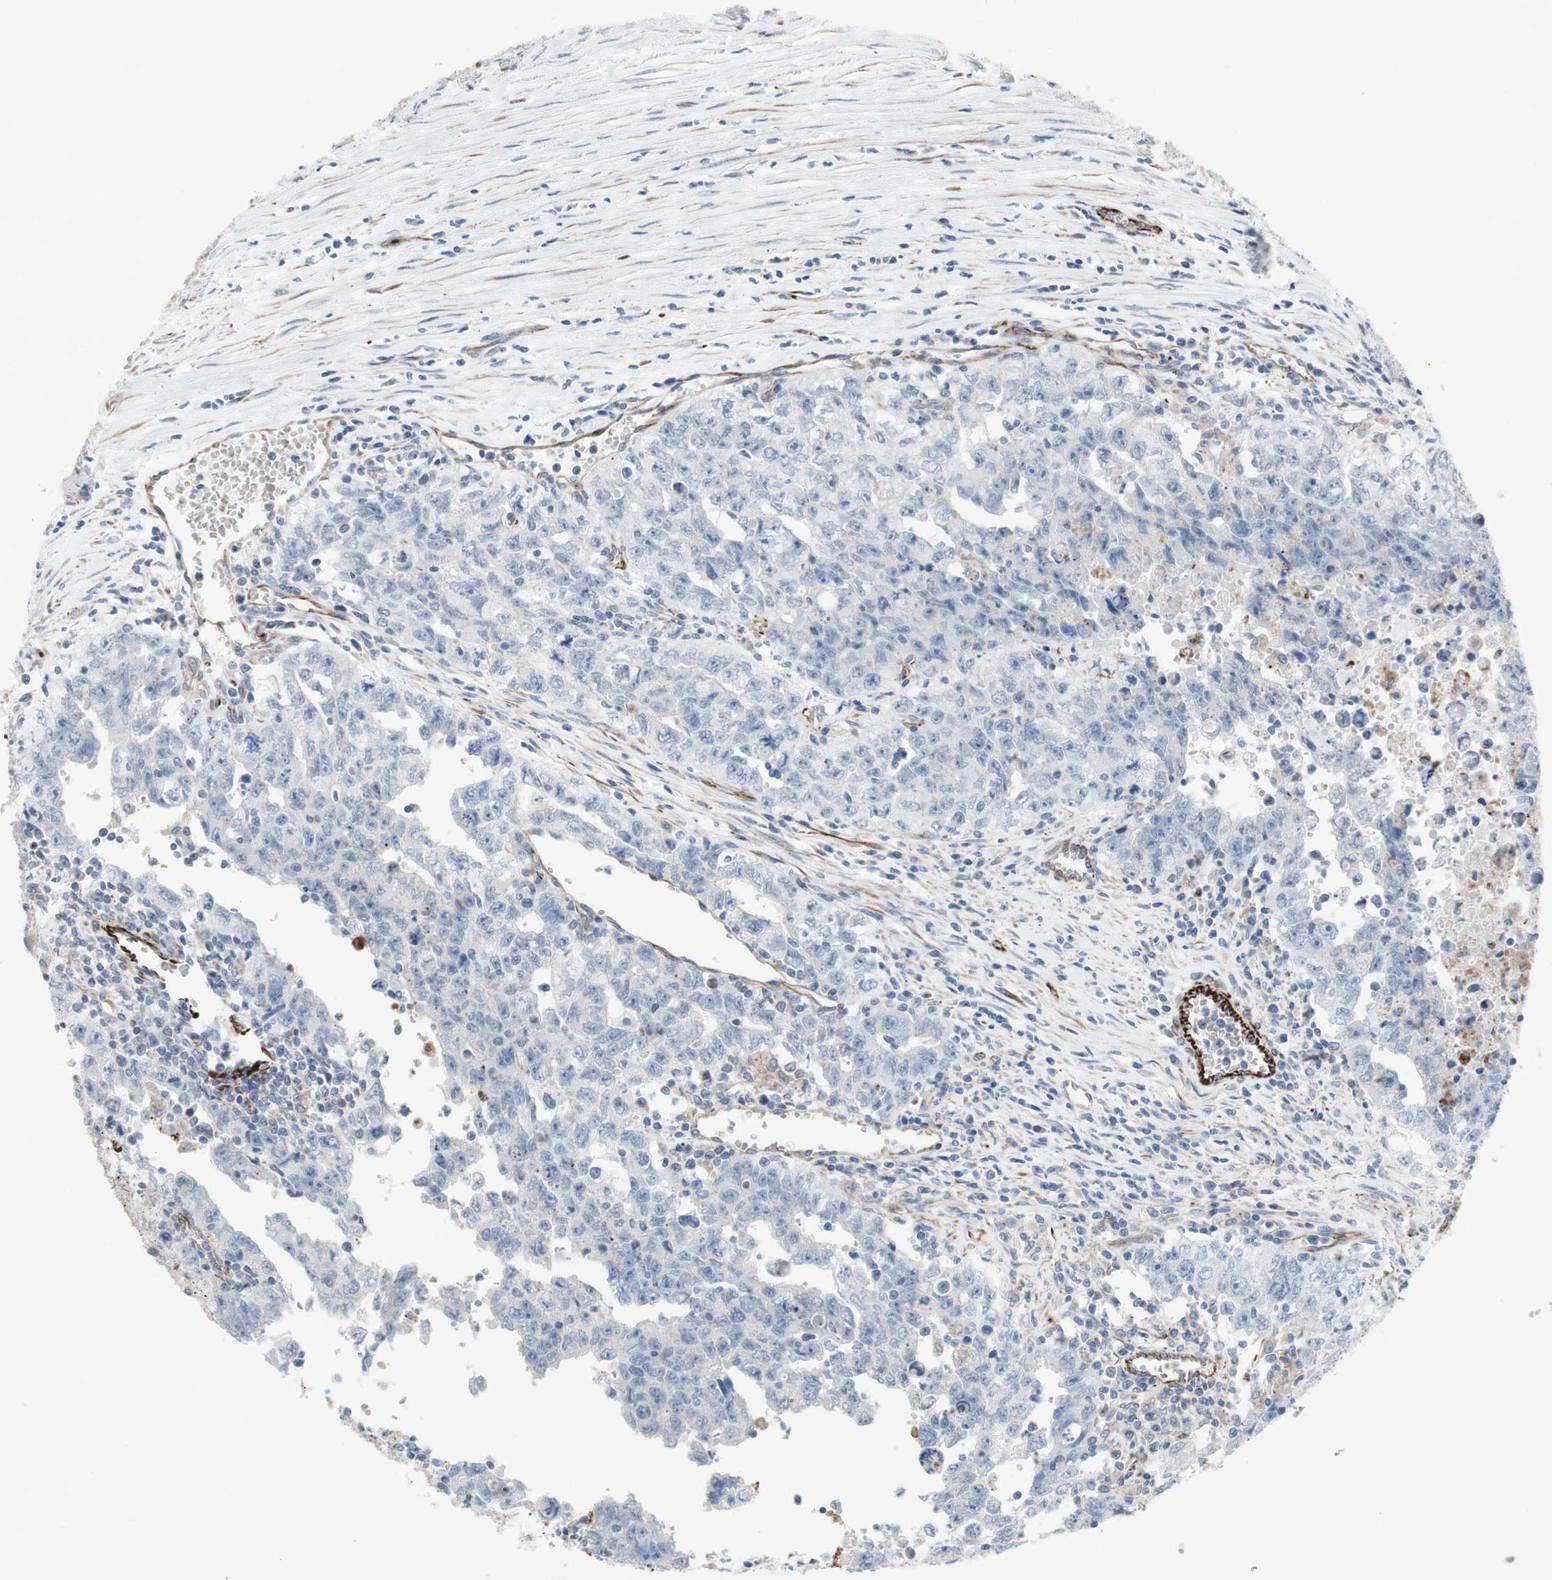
{"staining": {"intensity": "negative", "quantity": "none", "location": "none"}, "tissue": "testis cancer", "cell_type": "Tumor cells", "image_type": "cancer", "snomed": [{"axis": "morphology", "description": "Carcinoma, Embryonal, NOS"}, {"axis": "topography", "description": "Testis"}], "caption": "Histopathology image shows no significant protein staining in tumor cells of testis embryonal carcinoma.", "gene": "AGPAT5", "patient": {"sex": "male", "age": 28}}